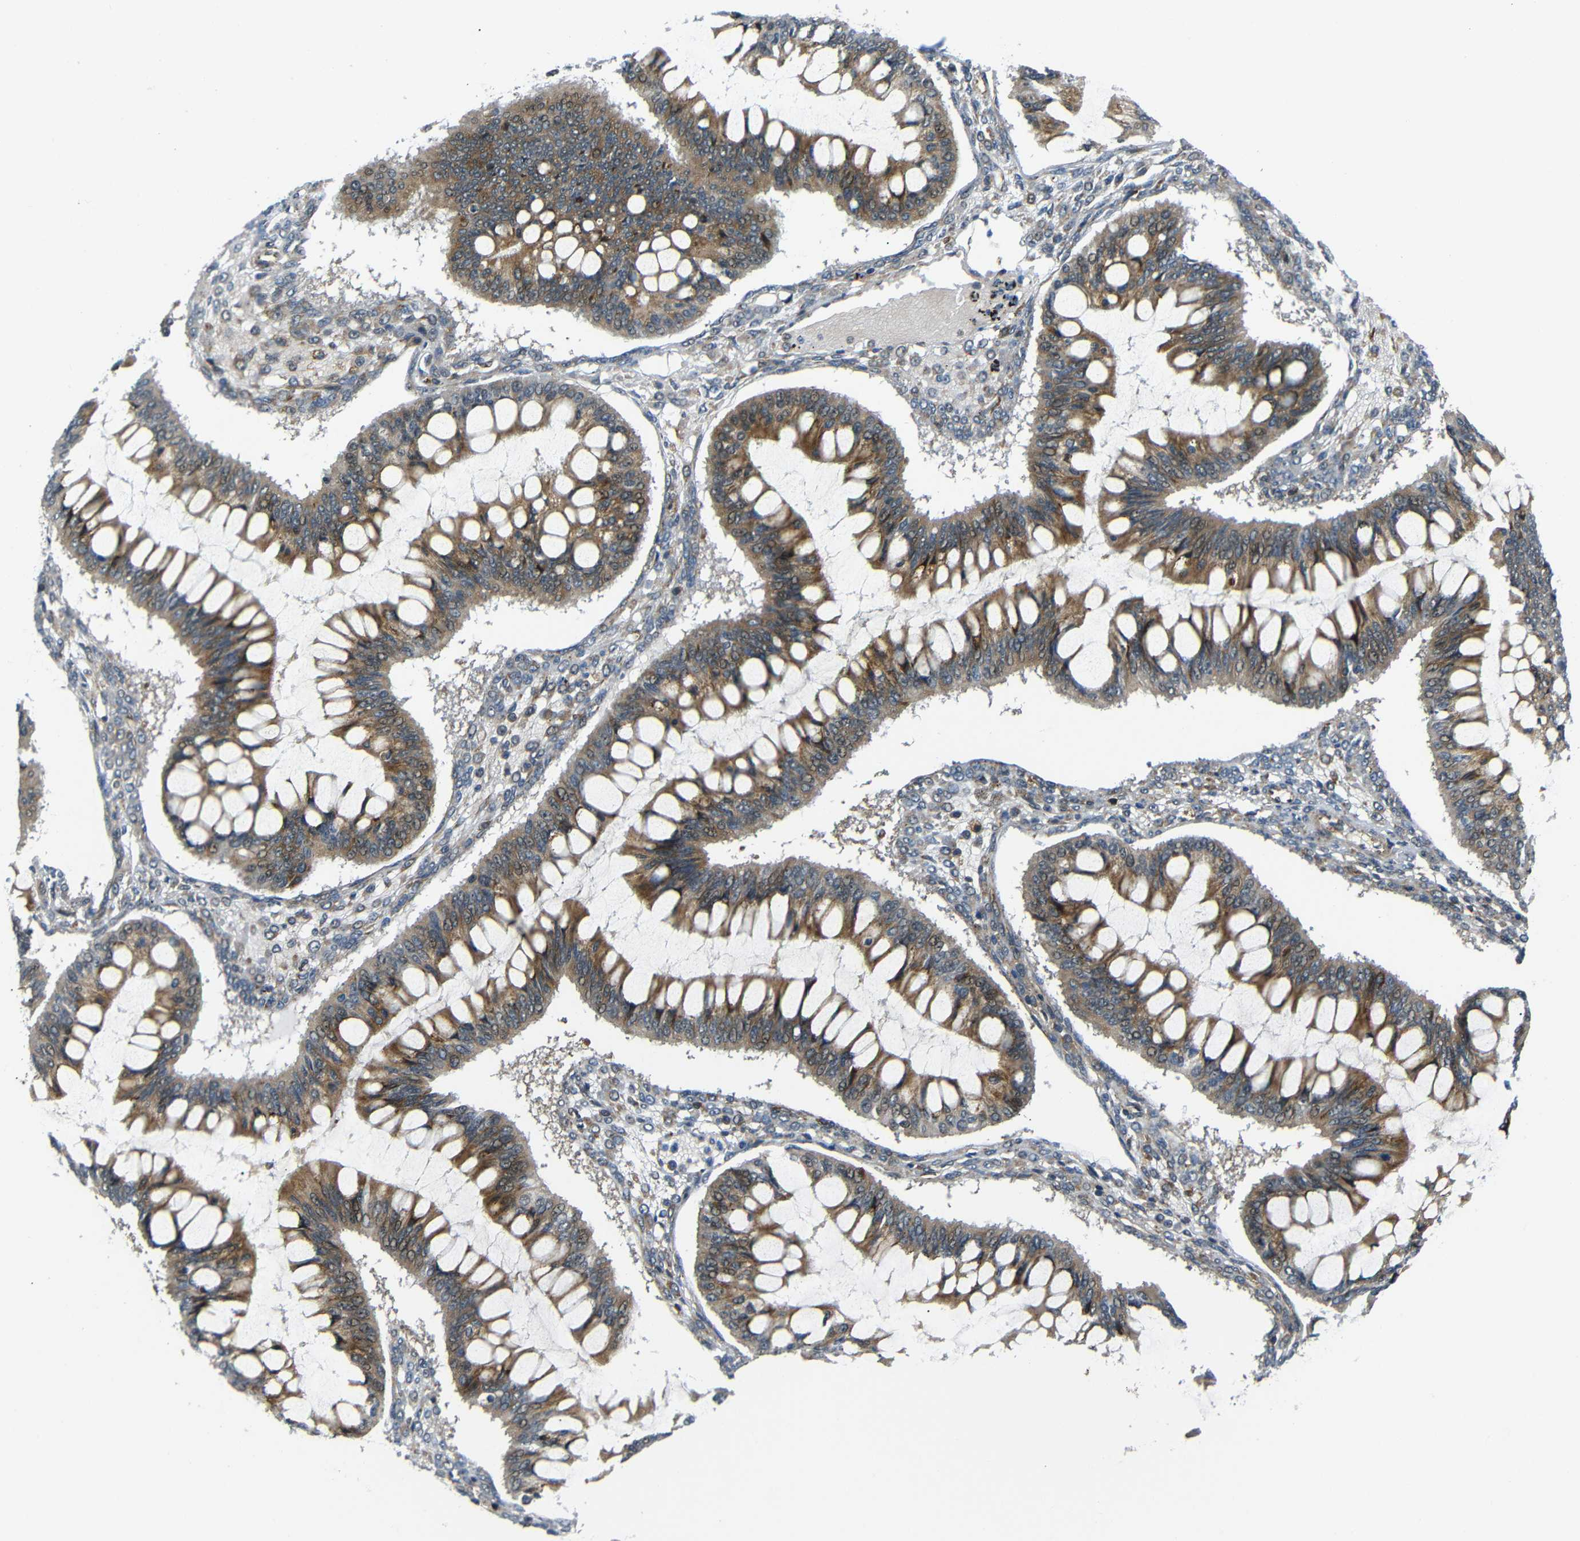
{"staining": {"intensity": "moderate", "quantity": ">75%", "location": "cytoplasmic/membranous"}, "tissue": "ovarian cancer", "cell_type": "Tumor cells", "image_type": "cancer", "snomed": [{"axis": "morphology", "description": "Cystadenocarcinoma, mucinous, NOS"}, {"axis": "topography", "description": "Ovary"}], "caption": "Ovarian mucinous cystadenocarcinoma was stained to show a protein in brown. There is medium levels of moderate cytoplasmic/membranous staining in approximately >75% of tumor cells. (Stains: DAB in brown, nuclei in blue, Microscopy: brightfield microscopy at high magnification).", "gene": "SYDE1", "patient": {"sex": "female", "age": 73}}